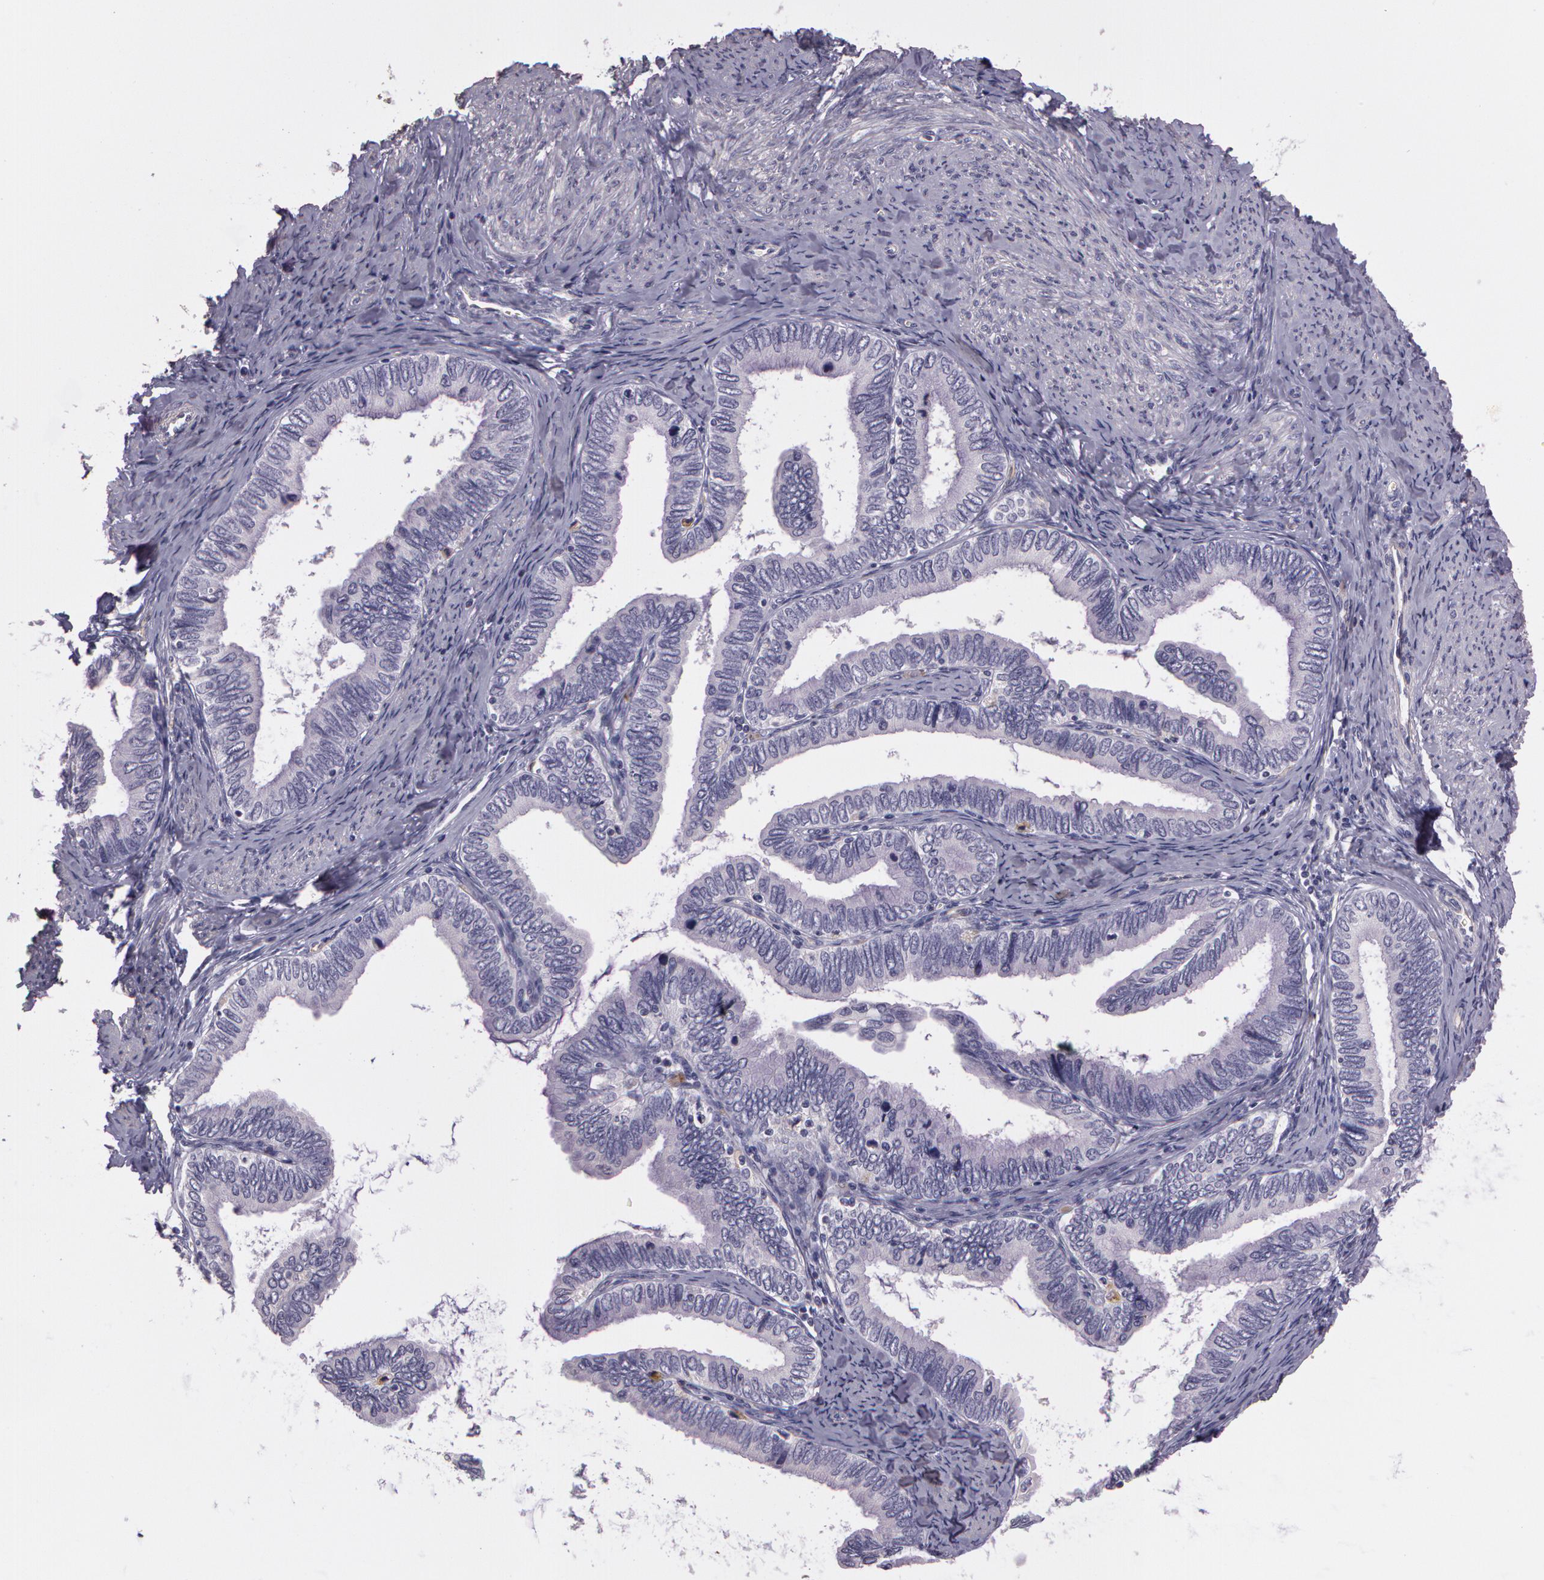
{"staining": {"intensity": "negative", "quantity": "none", "location": "none"}, "tissue": "cervical cancer", "cell_type": "Tumor cells", "image_type": "cancer", "snomed": [{"axis": "morphology", "description": "Adenocarcinoma, NOS"}, {"axis": "topography", "description": "Cervix"}], "caption": "The photomicrograph displays no significant expression in tumor cells of cervical adenocarcinoma.", "gene": "G2E3", "patient": {"sex": "female", "age": 49}}